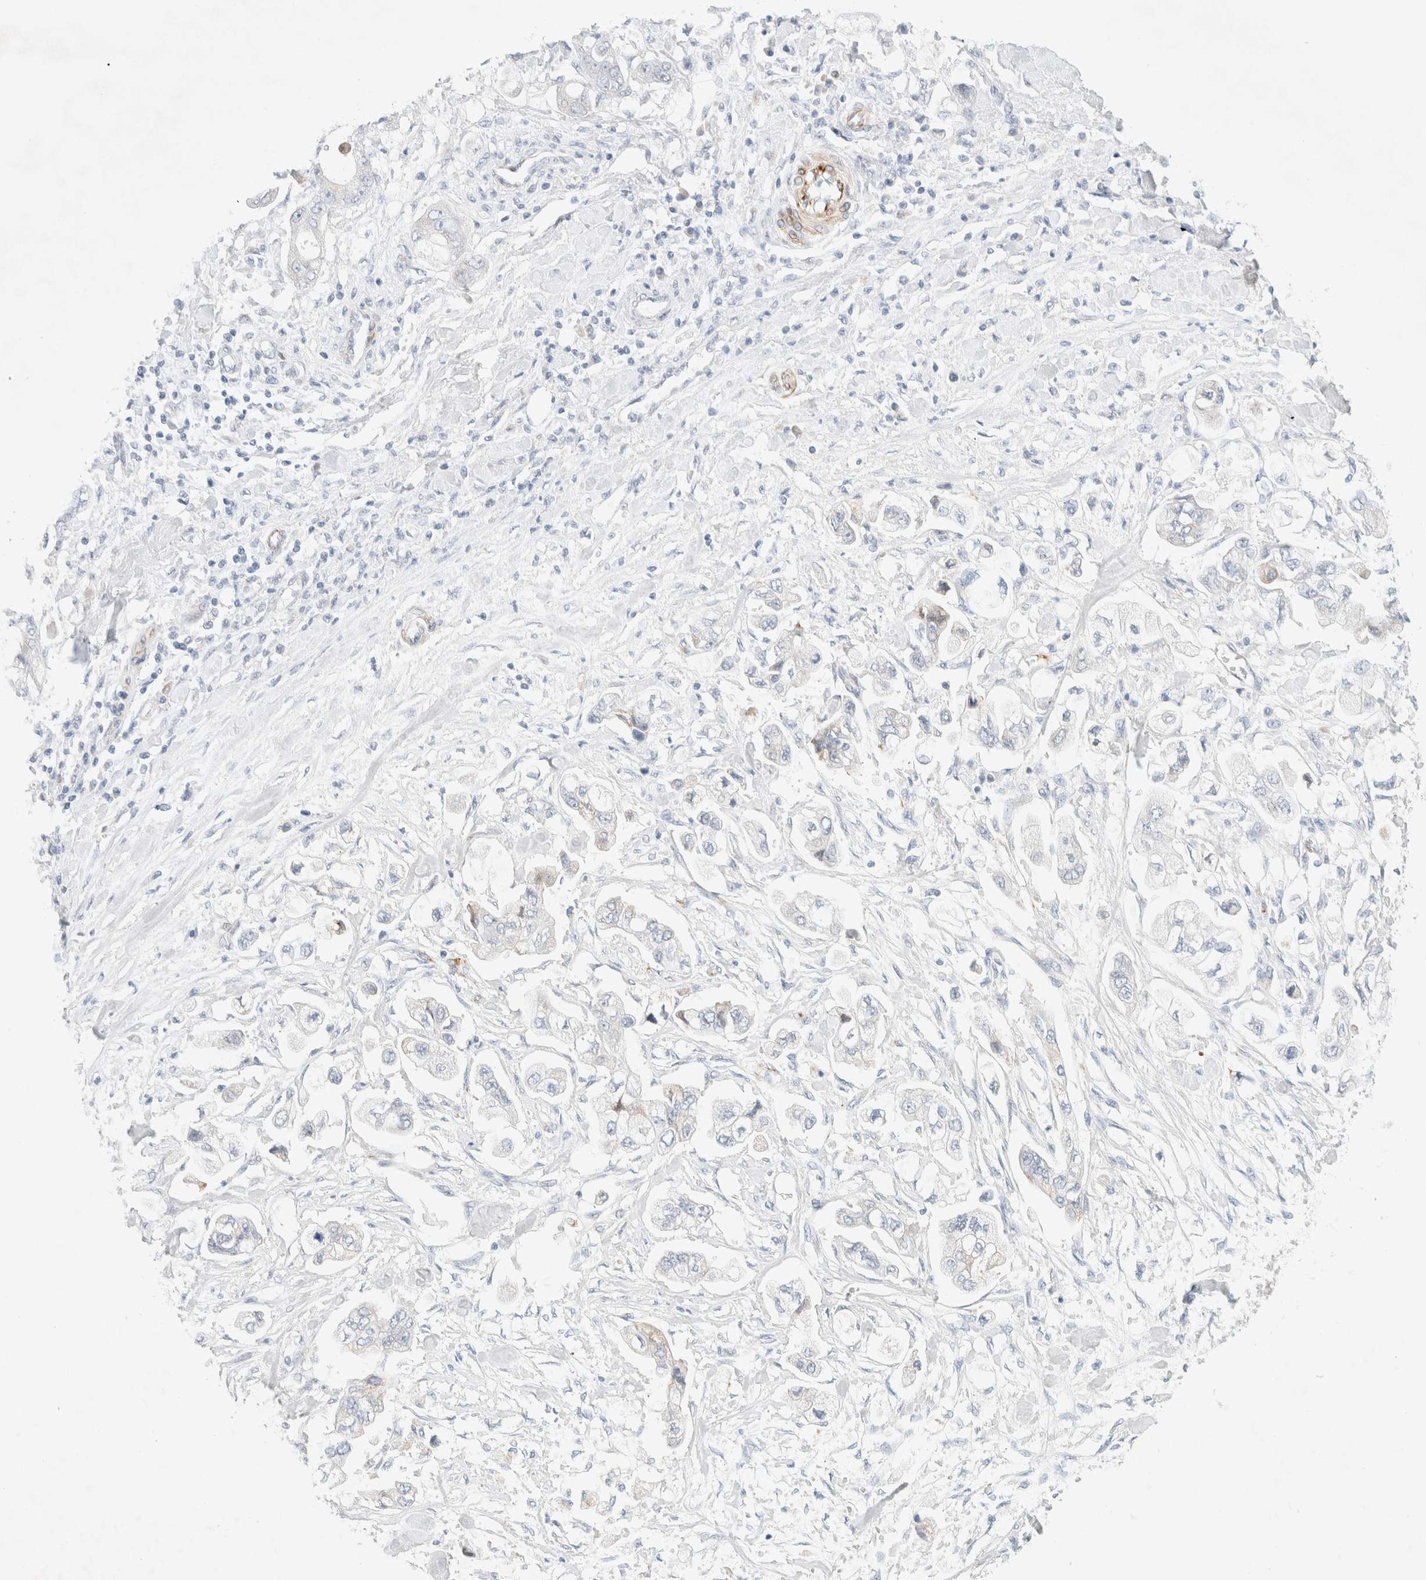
{"staining": {"intensity": "negative", "quantity": "none", "location": "none"}, "tissue": "stomach cancer", "cell_type": "Tumor cells", "image_type": "cancer", "snomed": [{"axis": "morphology", "description": "Normal tissue, NOS"}, {"axis": "morphology", "description": "Adenocarcinoma, NOS"}, {"axis": "topography", "description": "Stomach"}], "caption": "IHC of stomach cancer exhibits no positivity in tumor cells.", "gene": "SLC25A48", "patient": {"sex": "male", "age": 62}}